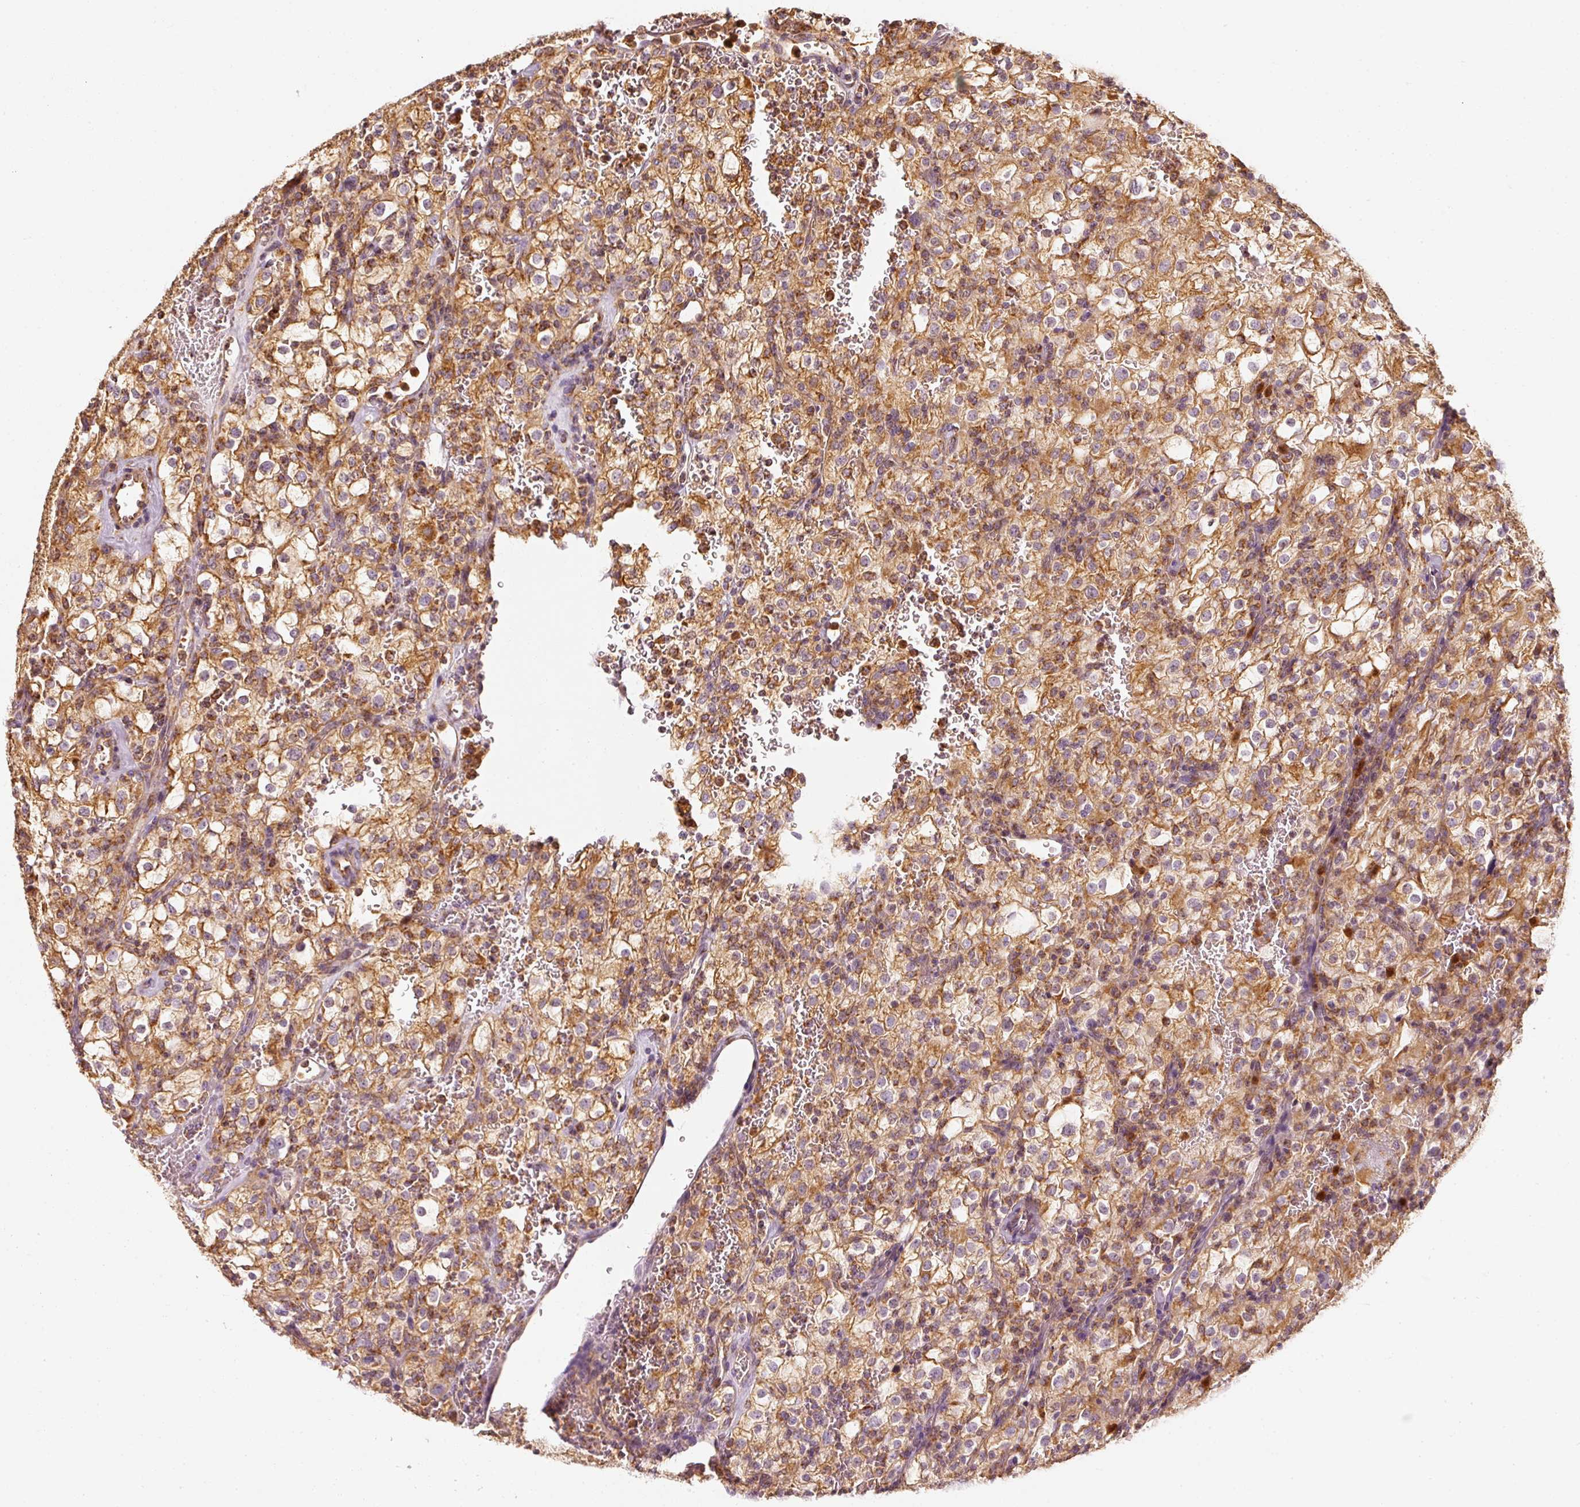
{"staining": {"intensity": "moderate", "quantity": ">75%", "location": "cytoplasmic/membranous"}, "tissue": "renal cancer", "cell_type": "Tumor cells", "image_type": "cancer", "snomed": [{"axis": "morphology", "description": "Adenocarcinoma, NOS"}, {"axis": "topography", "description": "Kidney"}], "caption": "A high-resolution micrograph shows immunohistochemistry staining of renal adenocarcinoma, which demonstrates moderate cytoplasmic/membranous expression in approximately >75% of tumor cells. Using DAB (3,3'-diaminobenzidine) (brown) and hematoxylin (blue) stains, captured at high magnification using brightfield microscopy.", "gene": "TOMM40", "patient": {"sex": "female", "age": 74}}